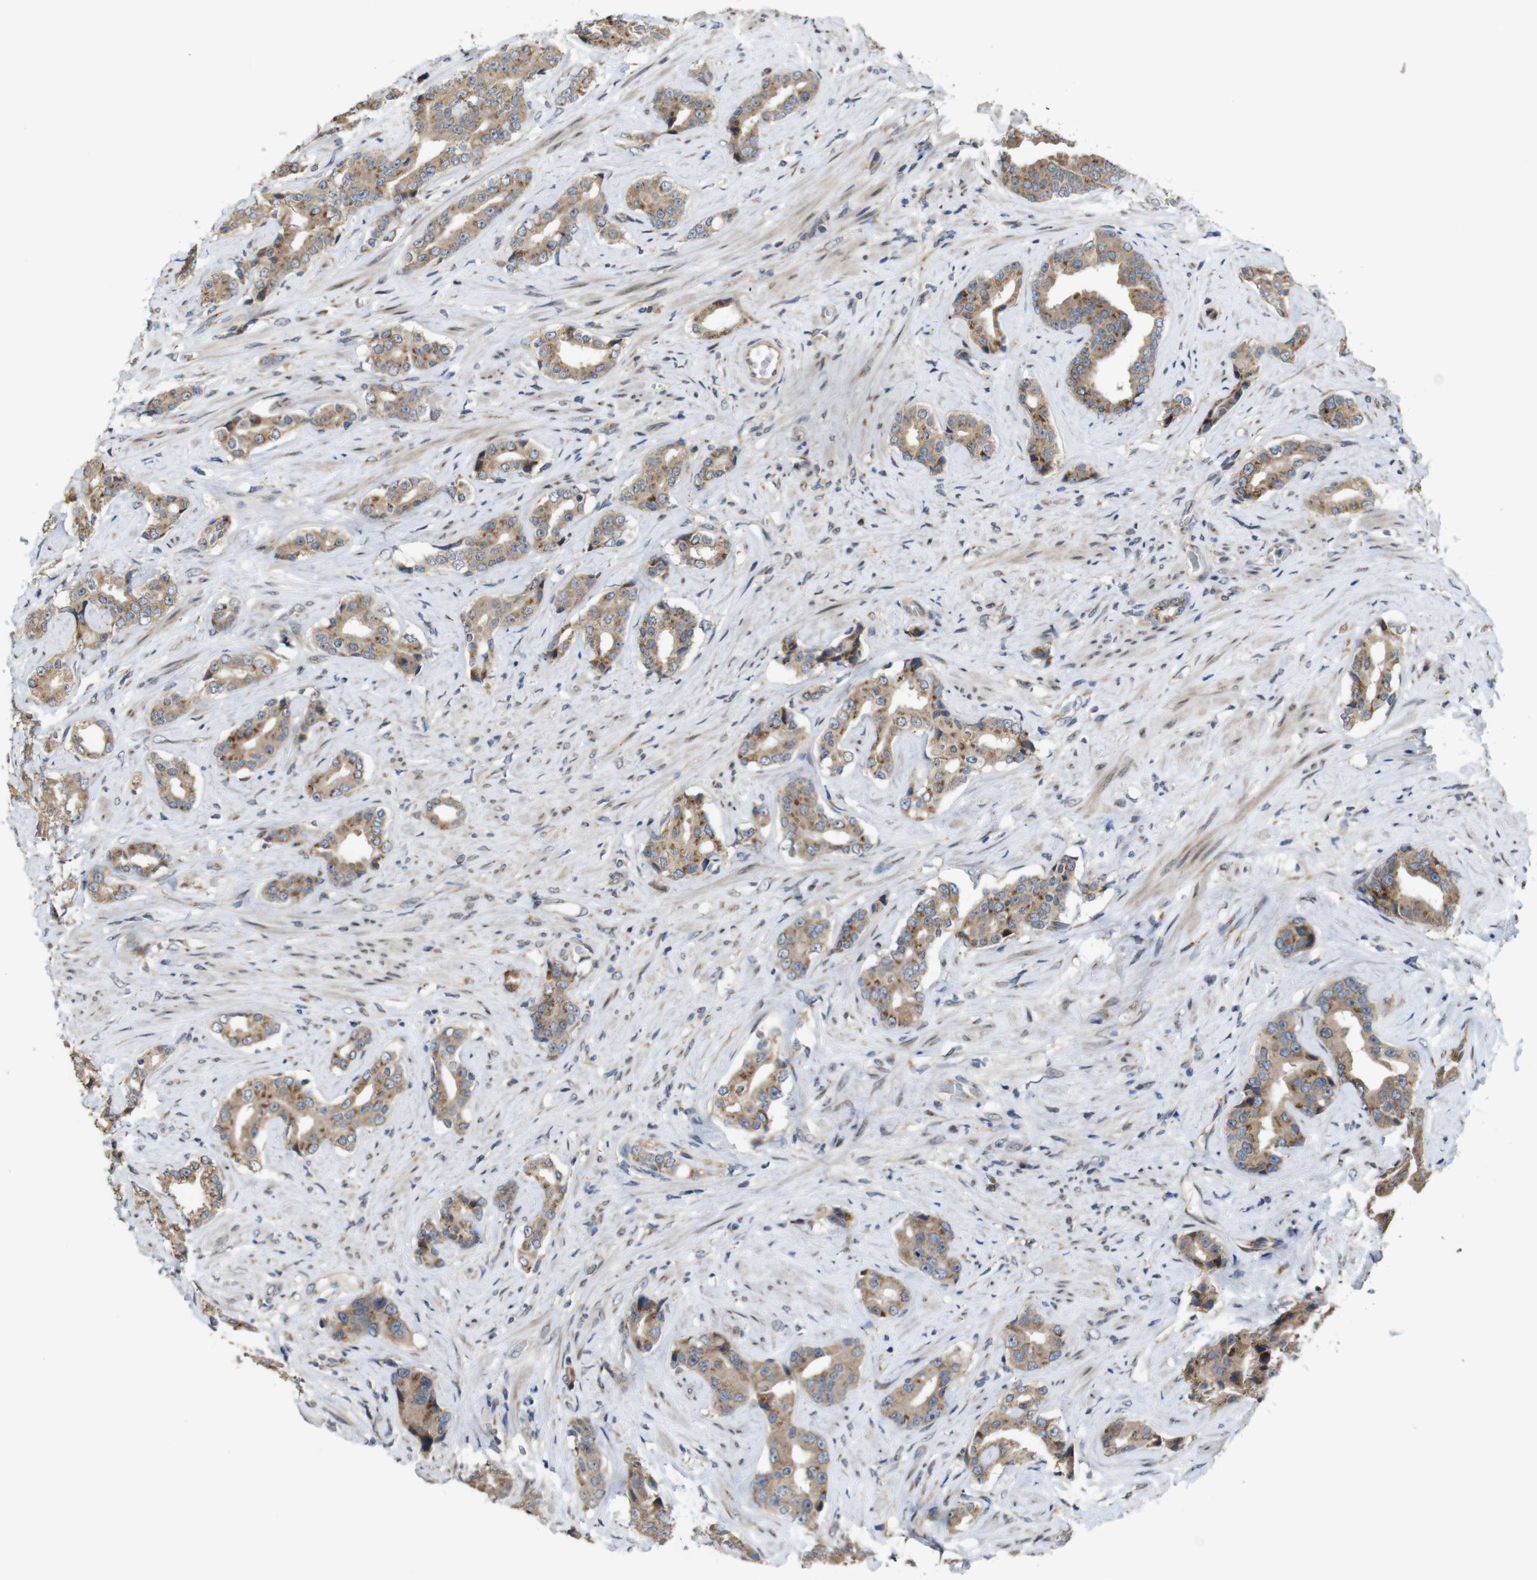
{"staining": {"intensity": "moderate", "quantity": ">75%", "location": "cytoplasmic/membranous"}, "tissue": "prostate cancer", "cell_type": "Tumor cells", "image_type": "cancer", "snomed": [{"axis": "morphology", "description": "Adenocarcinoma, High grade"}, {"axis": "topography", "description": "Prostate"}], "caption": "Immunohistochemistry image of human high-grade adenocarcinoma (prostate) stained for a protein (brown), which exhibits medium levels of moderate cytoplasmic/membranous expression in approximately >75% of tumor cells.", "gene": "EFCAB14", "patient": {"sex": "male", "age": 71}}